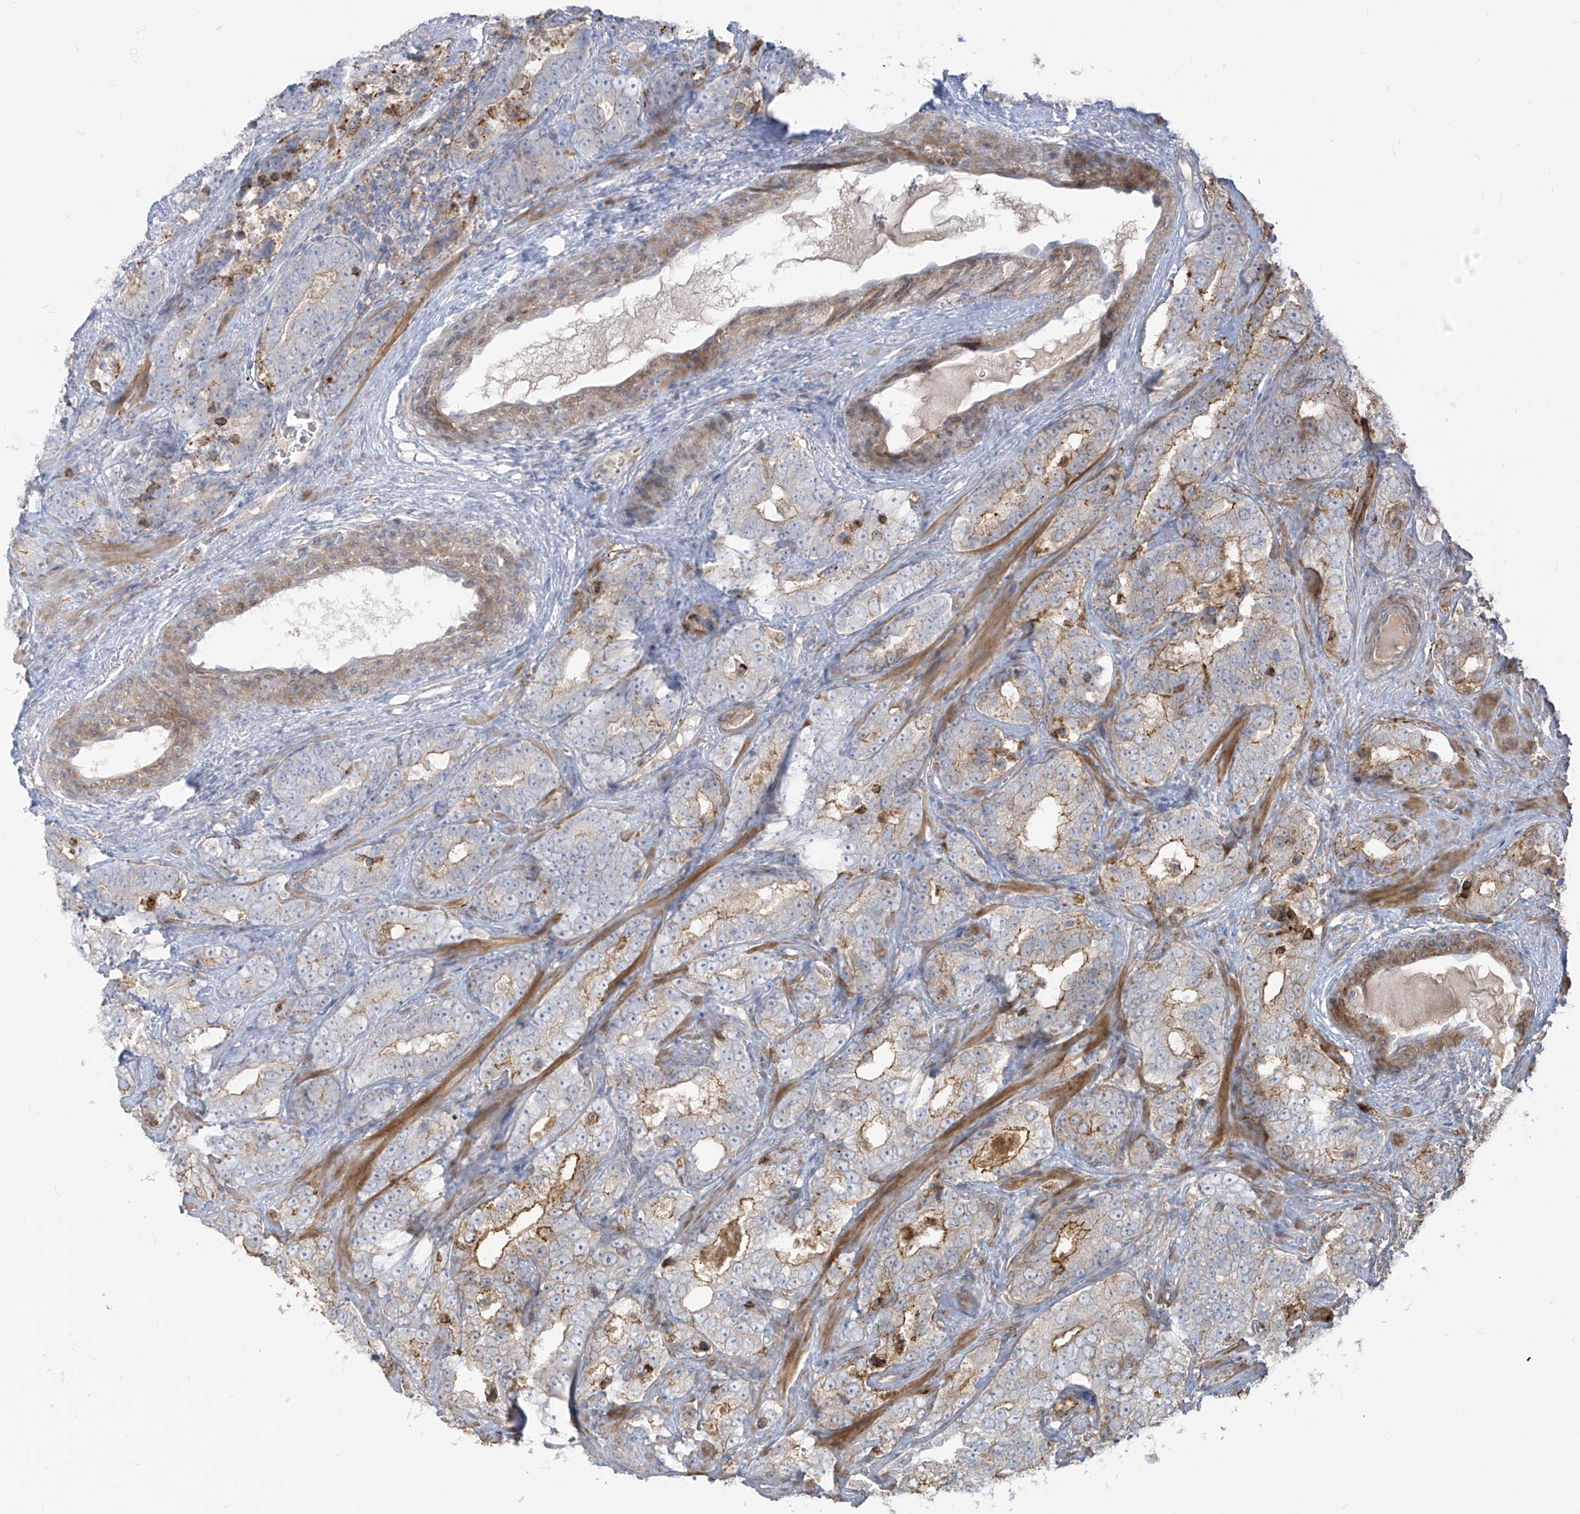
{"staining": {"intensity": "moderate", "quantity": "<25%", "location": "cytoplasmic/membranous"}, "tissue": "prostate cancer", "cell_type": "Tumor cells", "image_type": "cancer", "snomed": [{"axis": "morphology", "description": "Adenocarcinoma, High grade"}, {"axis": "topography", "description": "Prostate"}], "caption": "Prostate high-grade adenocarcinoma was stained to show a protein in brown. There is low levels of moderate cytoplasmic/membranous expression in approximately <25% of tumor cells.", "gene": "ZGRF1", "patient": {"sex": "male", "age": 62}}